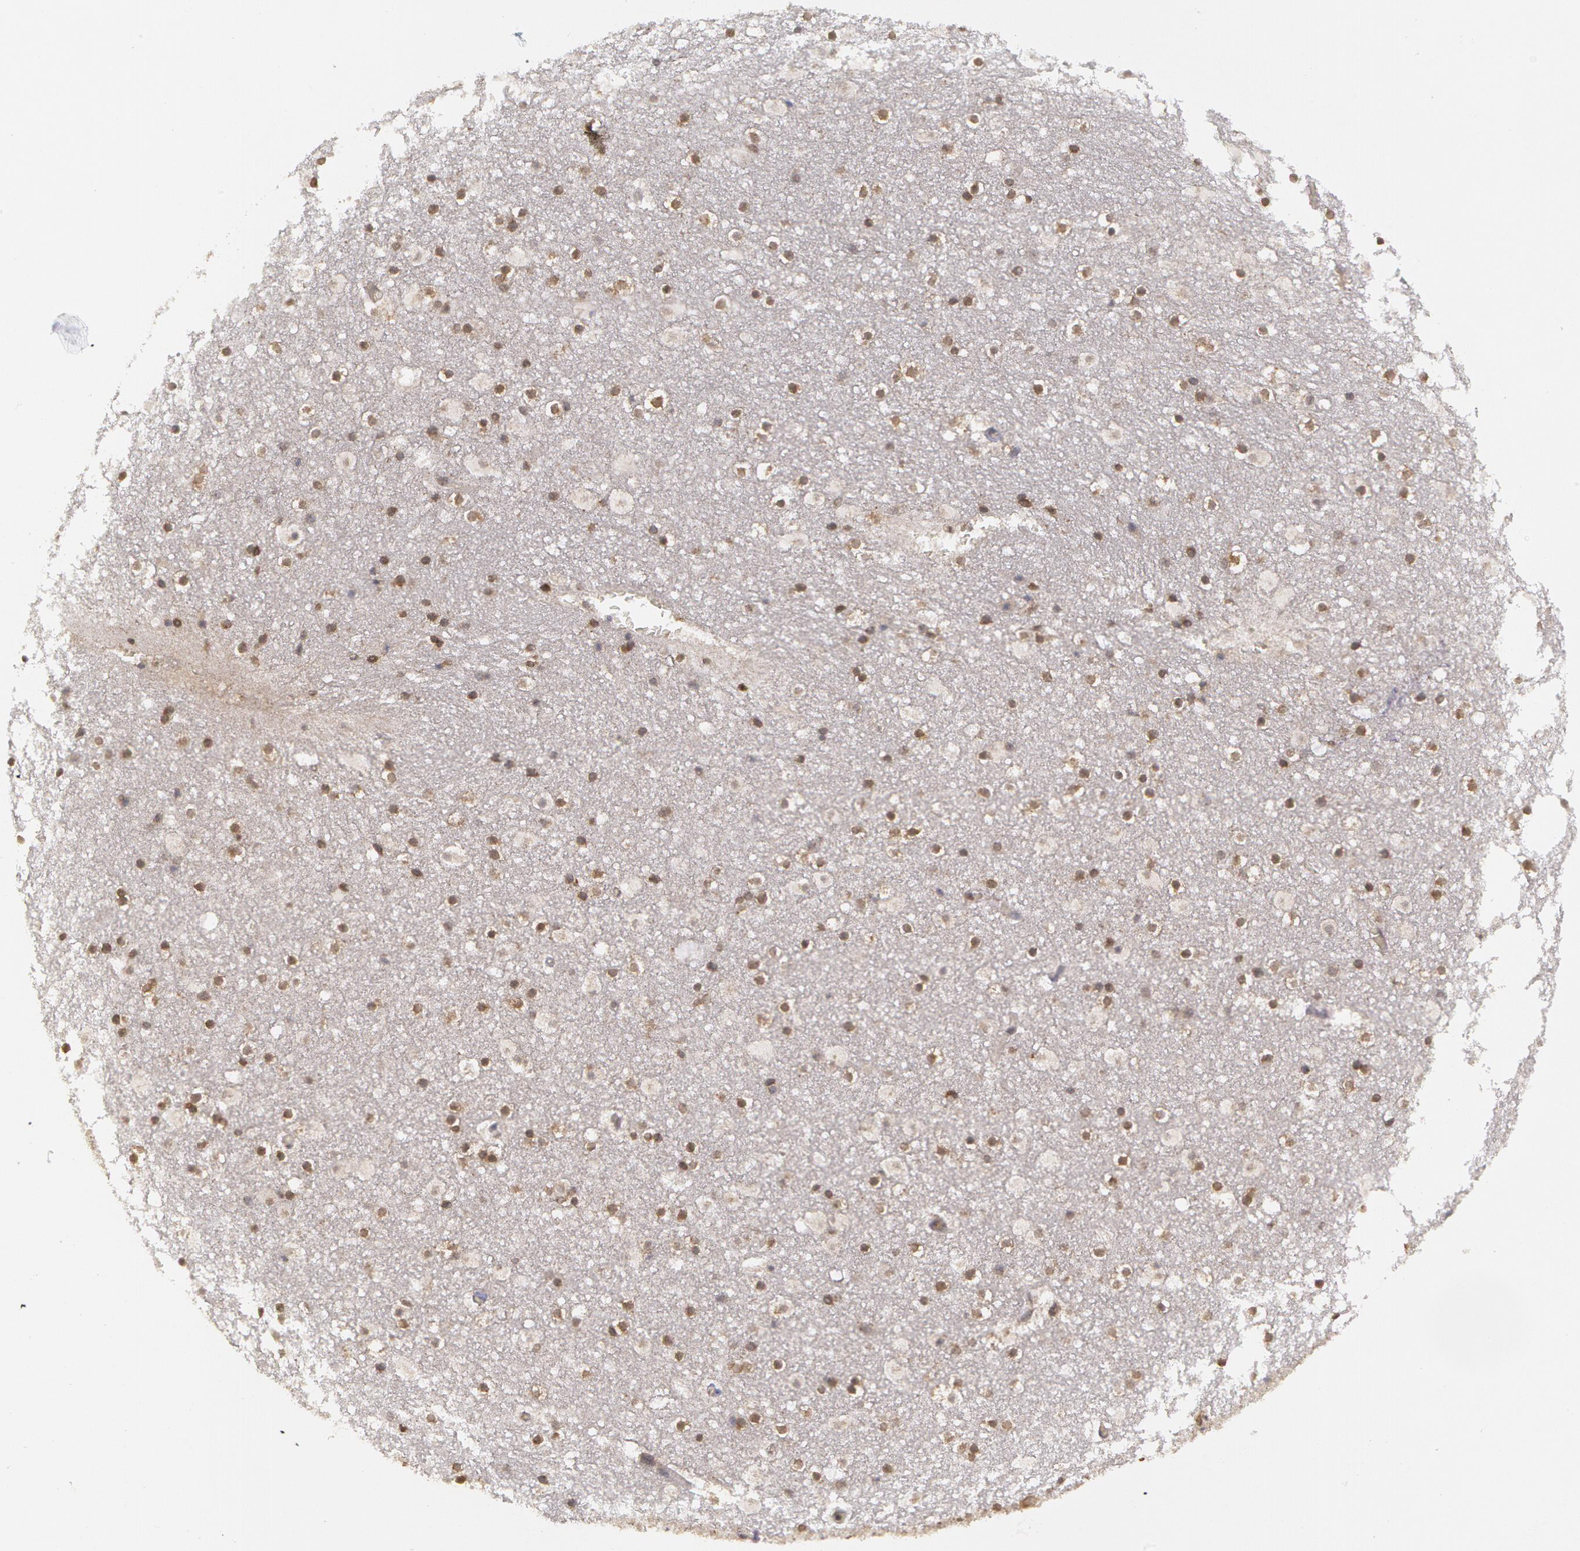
{"staining": {"intensity": "moderate", "quantity": "25%-75%", "location": "cytoplasmic/membranous"}, "tissue": "caudate", "cell_type": "Glial cells", "image_type": "normal", "snomed": [{"axis": "morphology", "description": "Normal tissue, NOS"}, {"axis": "topography", "description": "Lateral ventricle wall"}], "caption": "Protein staining reveals moderate cytoplasmic/membranous staining in approximately 25%-75% of glial cells in unremarkable caudate.", "gene": "GLIS1", "patient": {"sex": "male", "age": 45}}